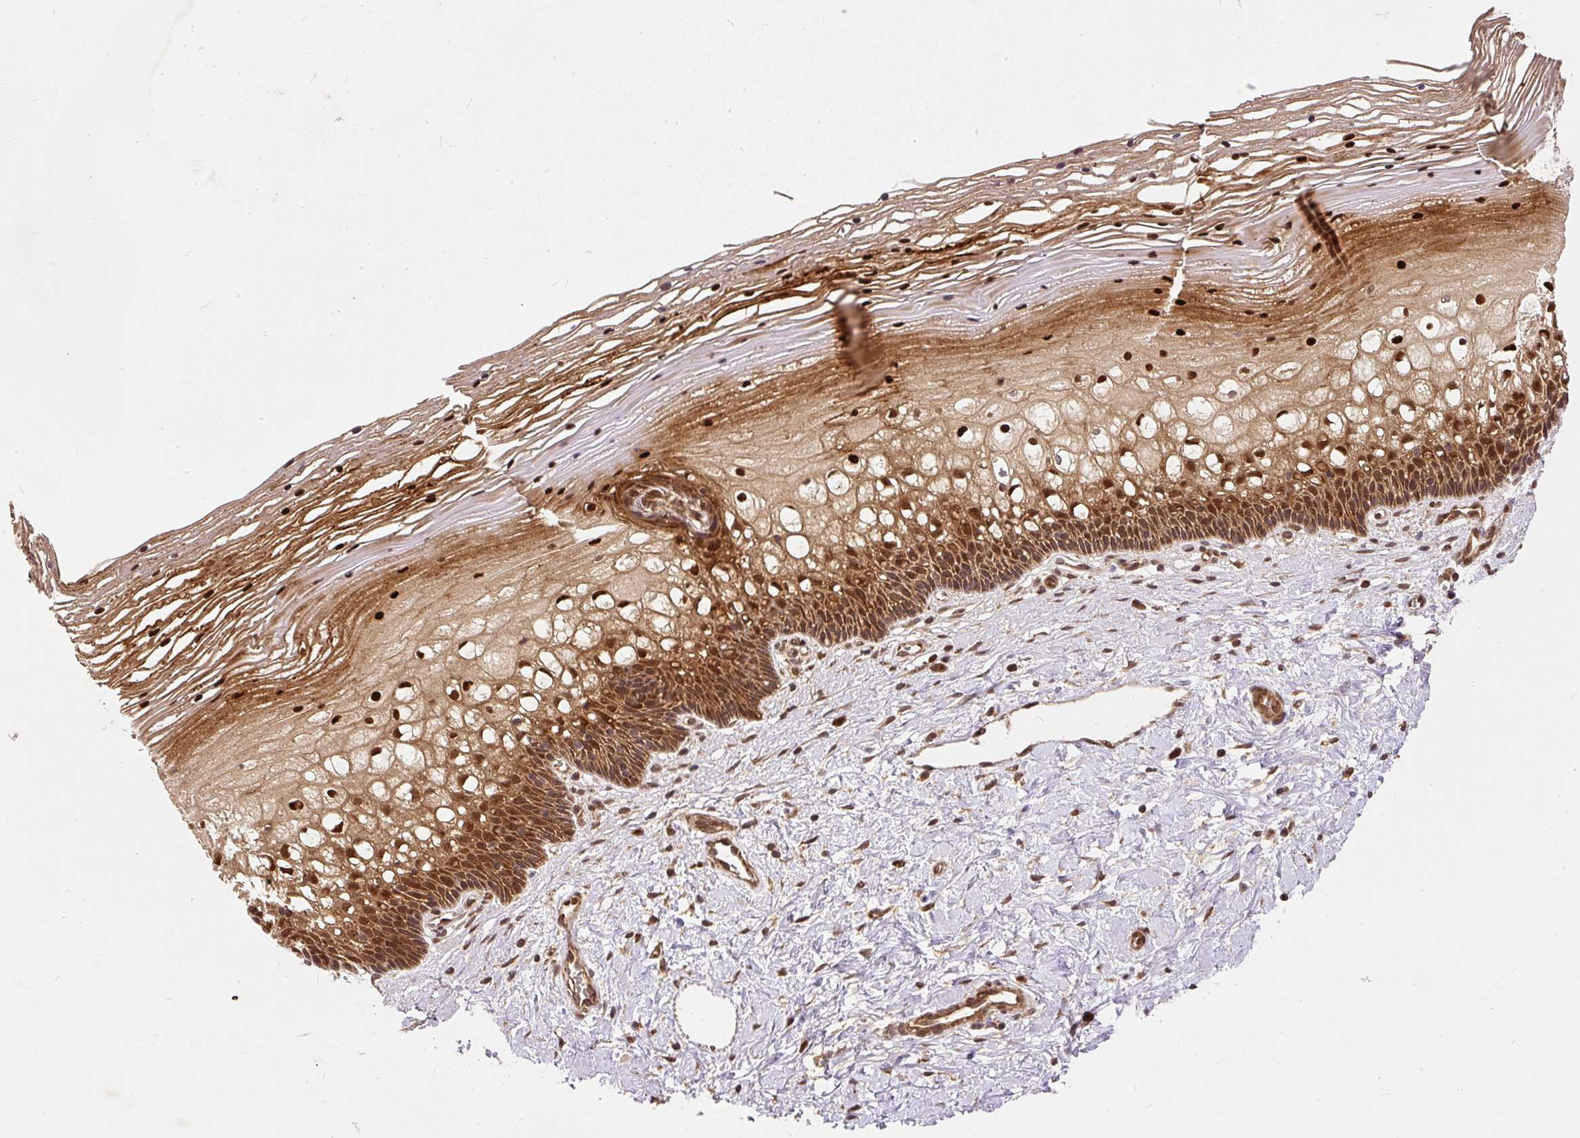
{"staining": {"intensity": "moderate", "quantity": ">75%", "location": "cytoplasmic/membranous,nuclear"}, "tissue": "cervix", "cell_type": "Glandular cells", "image_type": "normal", "snomed": [{"axis": "morphology", "description": "Normal tissue, NOS"}, {"axis": "topography", "description": "Cervix"}], "caption": "Brown immunohistochemical staining in benign human cervix displays moderate cytoplasmic/membranous,nuclear staining in approximately >75% of glandular cells.", "gene": "PSMD1", "patient": {"sex": "female", "age": 36}}